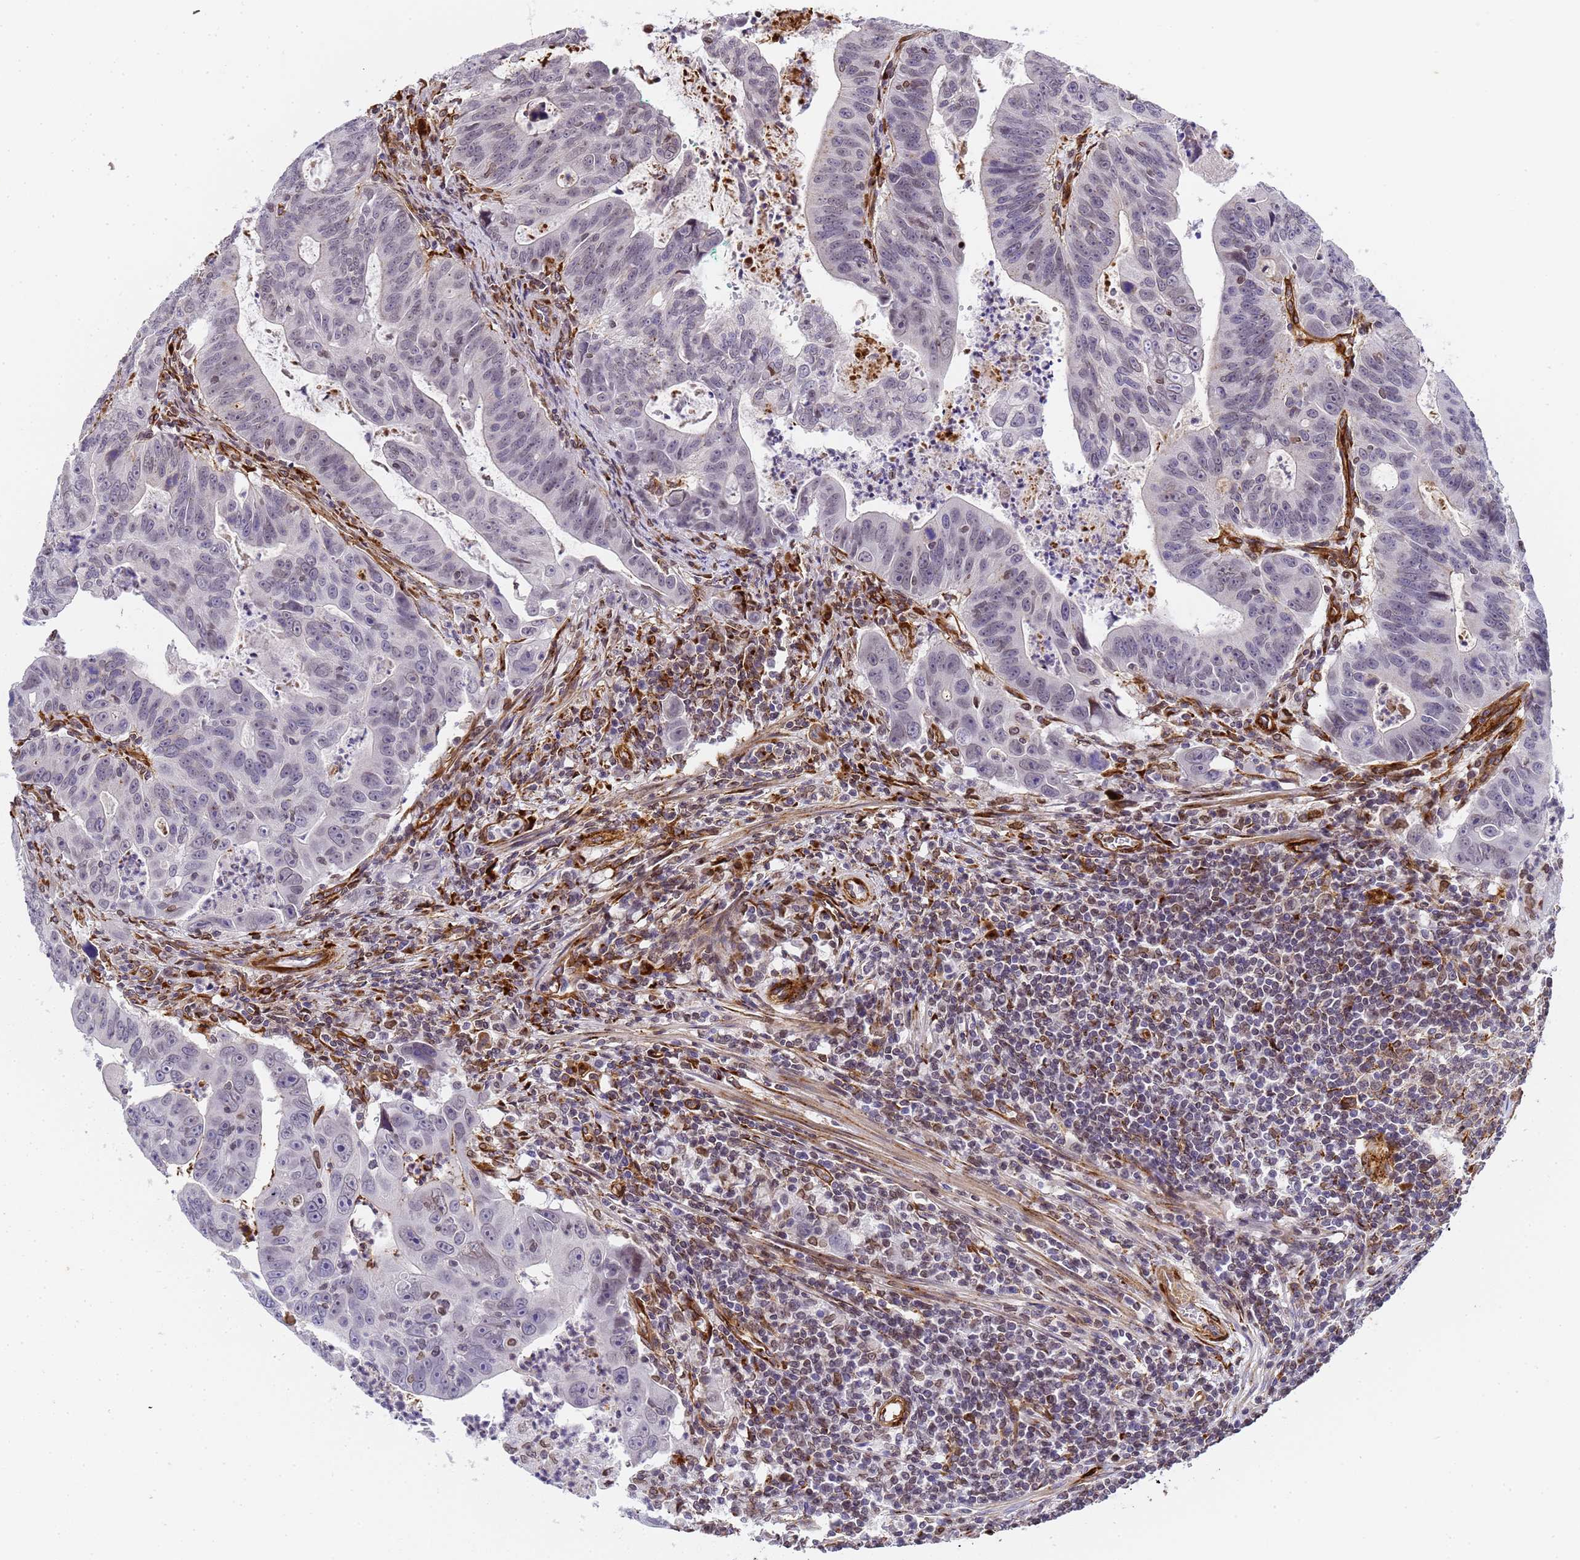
{"staining": {"intensity": "negative", "quantity": "none", "location": "none"}, "tissue": "colorectal cancer", "cell_type": "Tumor cells", "image_type": "cancer", "snomed": [{"axis": "morphology", "description": "Adenocarcinoma, NOS"}, {"axis": "topography", "description": "Rectum"}], "caption": "Colorectal adenocarcinoma was stained to show a protein in brown. There is no significant expression in tumor cells.", "gene": "IGFBP7", "patient": {"sex": "male", "age": 69}}